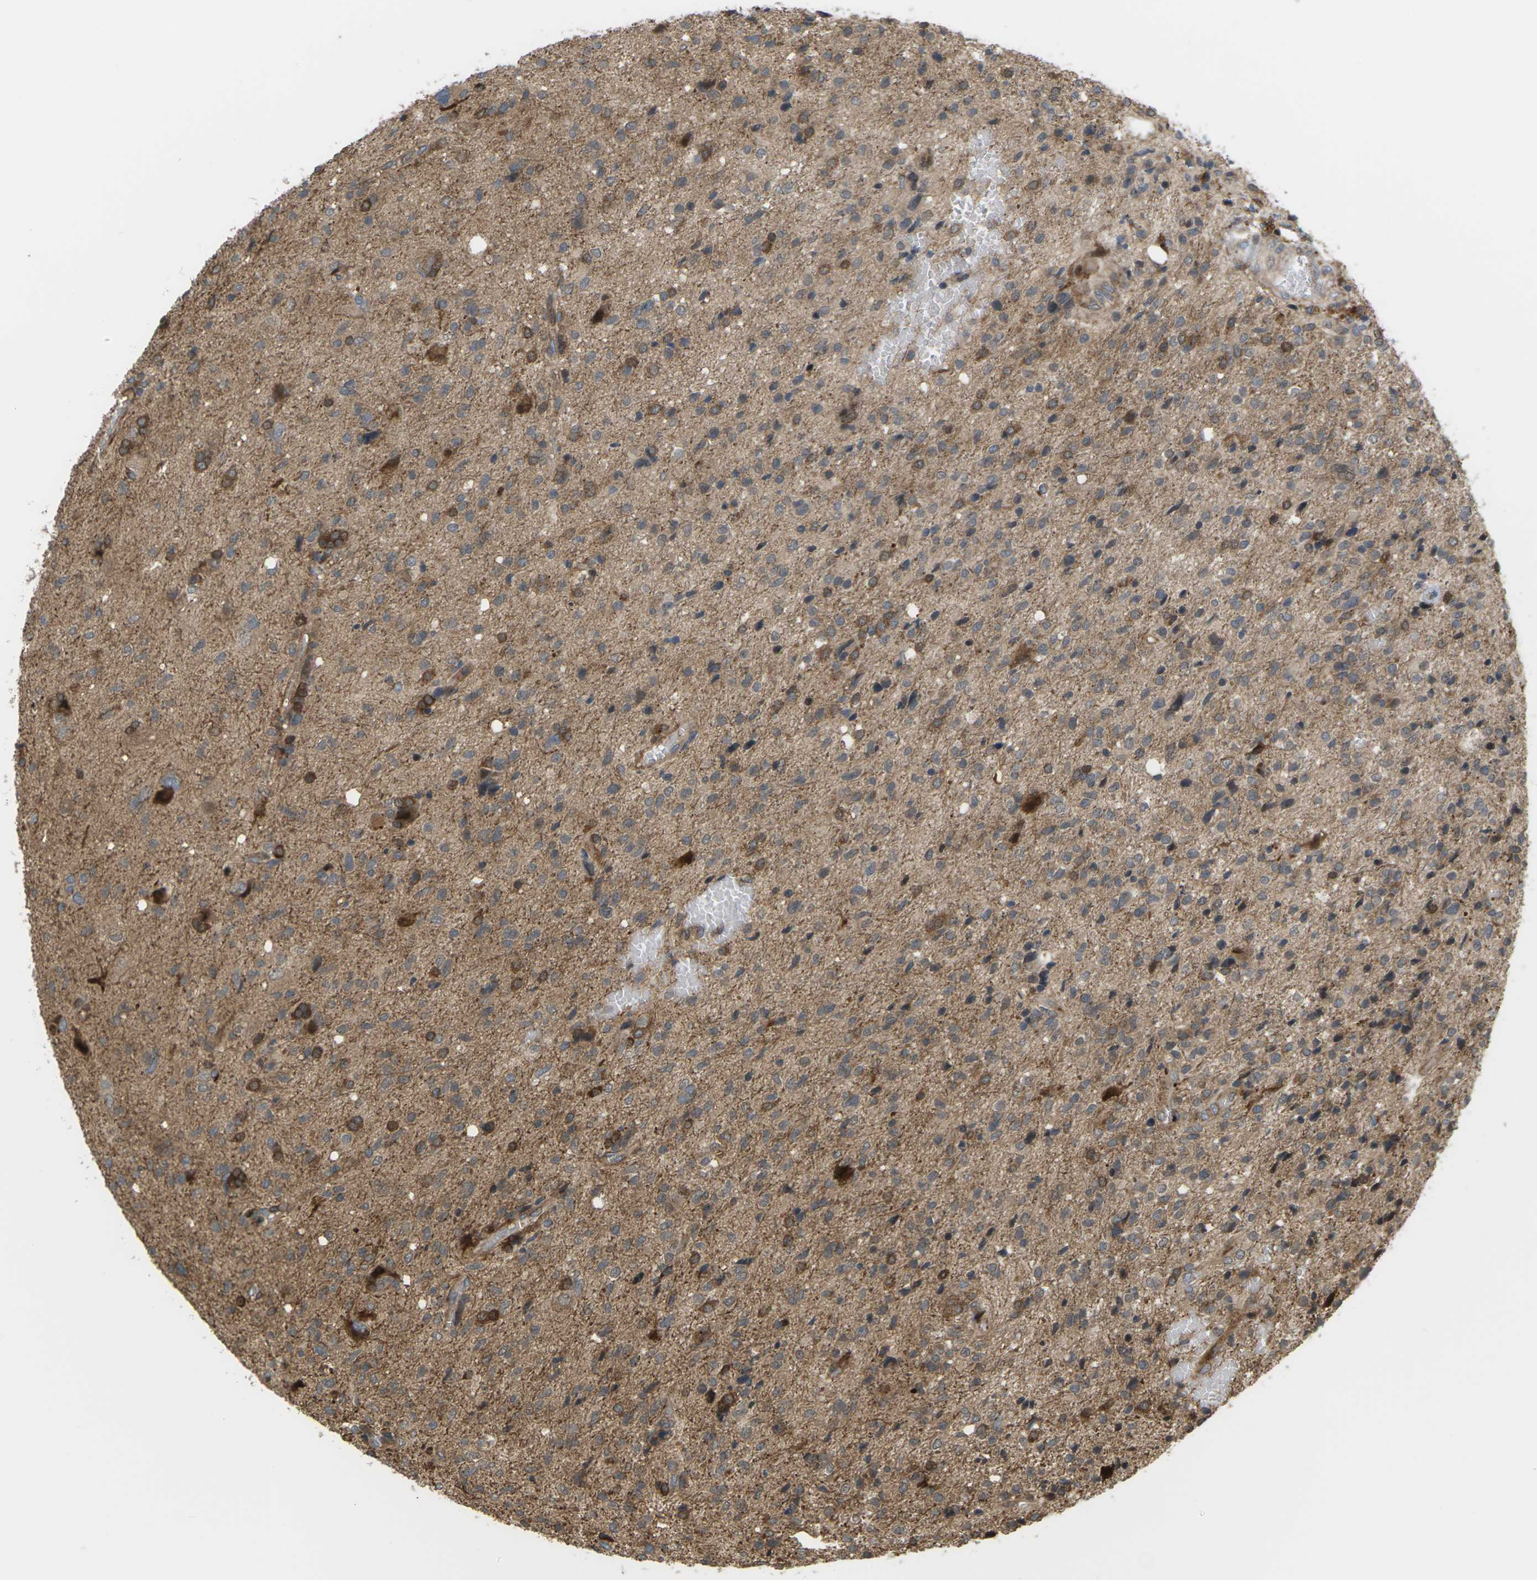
{"staining": {"intensity": "moderate", "quantity": ">75%", "location": "cytoplasmic/membranous,nuclear"}, "tissue": "glioma", "cell_type": "Tumor cells", "image_type": "cancer", "snomed": [{"axis": "morphology", "description": "Glioma, malignant, High grade"}, {"axis": "topography", "description": "Brain"}], "caption": "Immunohistochemical staining of glioma exhibits moderate cytoplasmic/membranous and nuclear protein staining in approximately >75% of tumor cells. Using DAB (3,3'-diaminobenzidine) (brown) and hematoxylin (blue) stains, captured at high magnification using brightfield microscopy.", "gene": "ROBO1", "patient": {"sex": "female", "age": 59}}